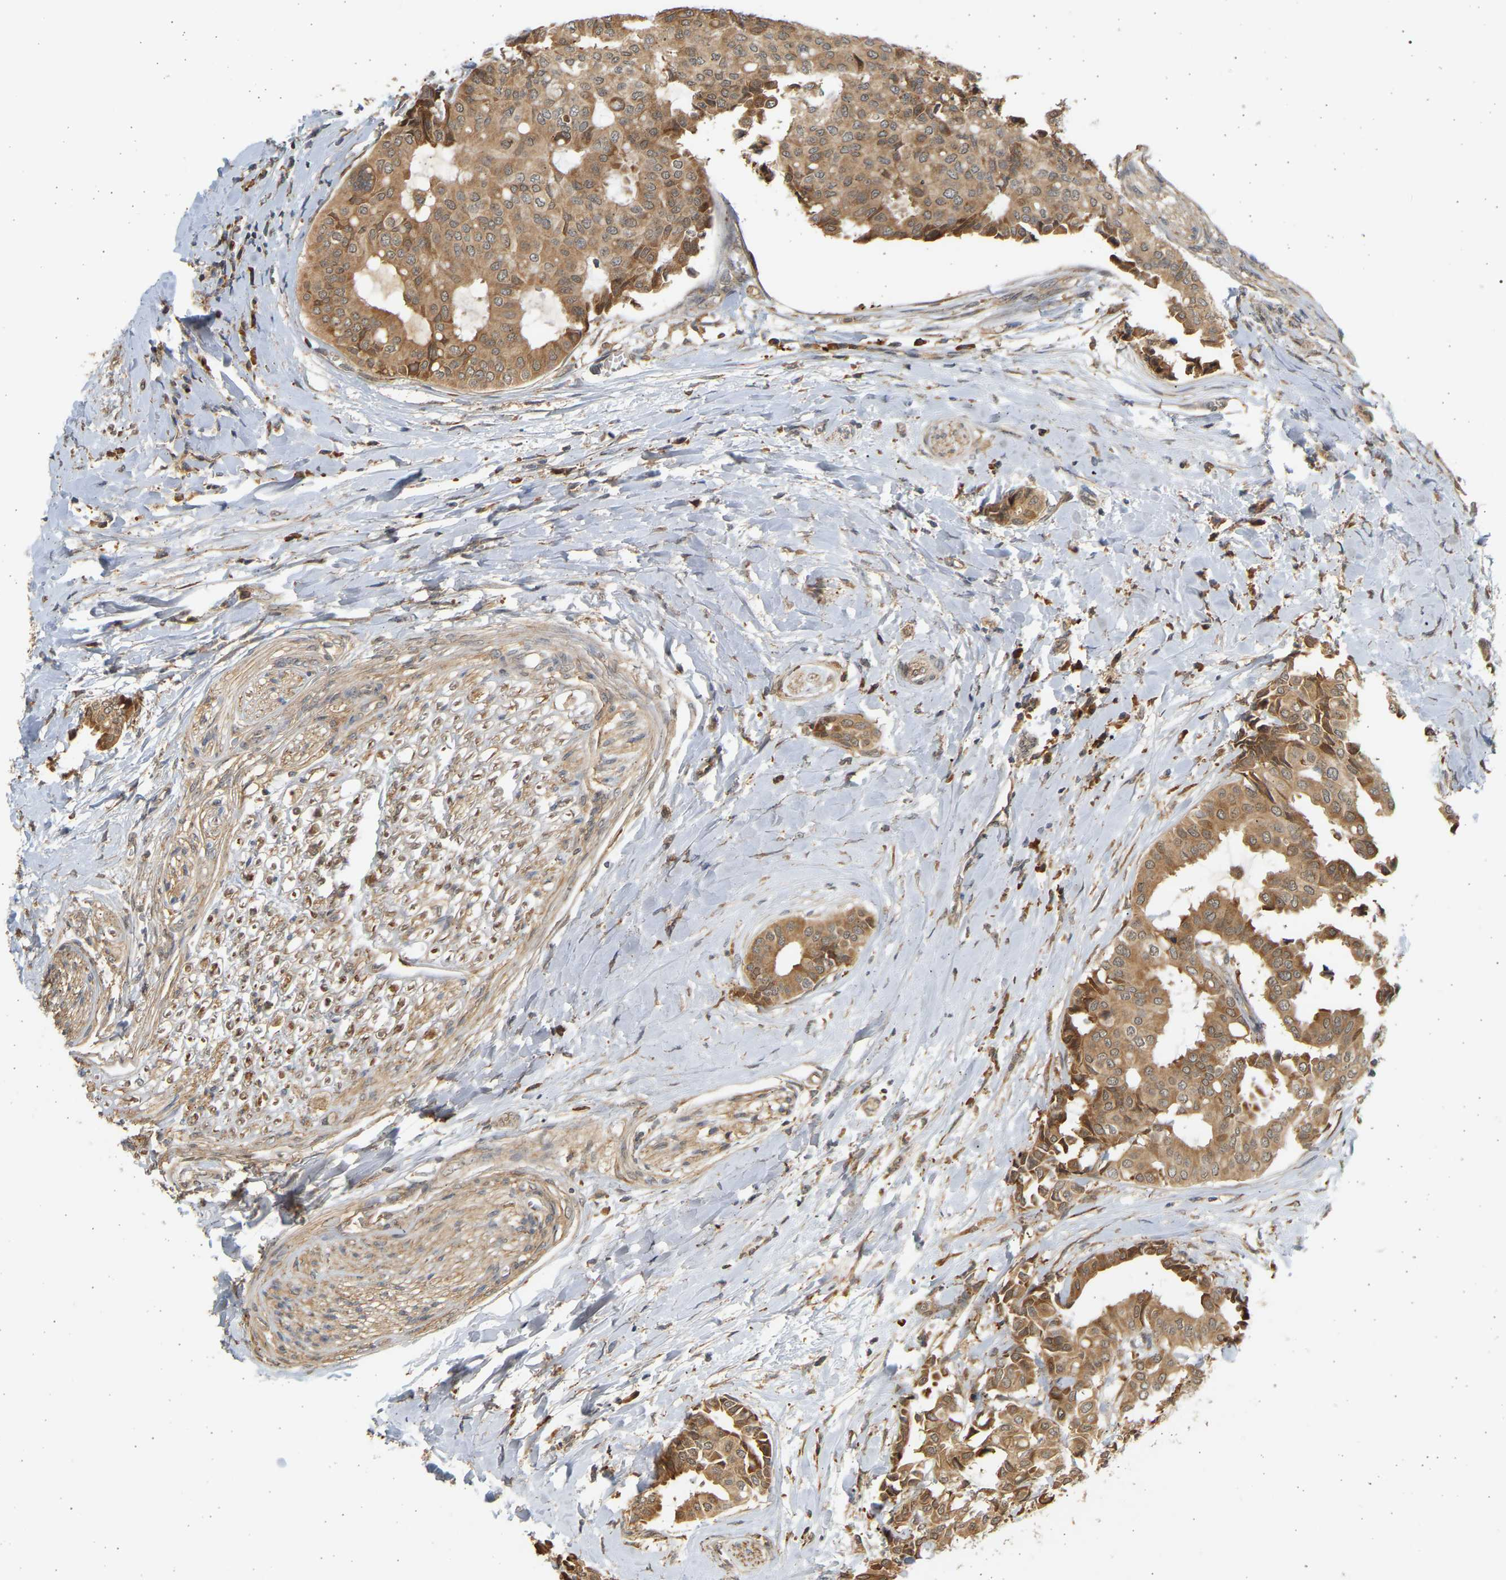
{"staining": {"intensity": "moderate", "quantity": ">75%", "location": "cytoplasmic/membranous"}, "tissue": "head and neck cancer", "cell_type": "Tumor cells", "image_type": "cancer", "snomed": [{"axis": "morphology", "description": "Adenocarcinoma, NOS"}, {"axis": "topography", "description": "Salivary gland"}, {"axis": "topography", "description": "Head-Neck"}], "caption": "A histopathology image of head and neck cancer stained for a protein displays moderate cytoplasmic/membranous brown staining in tumor cells. (DAB IHC, brown staining for protein, blue staining for nuclei).", "gene": "B4GALT6", "patient": {"sex": "female", "age": 59}}